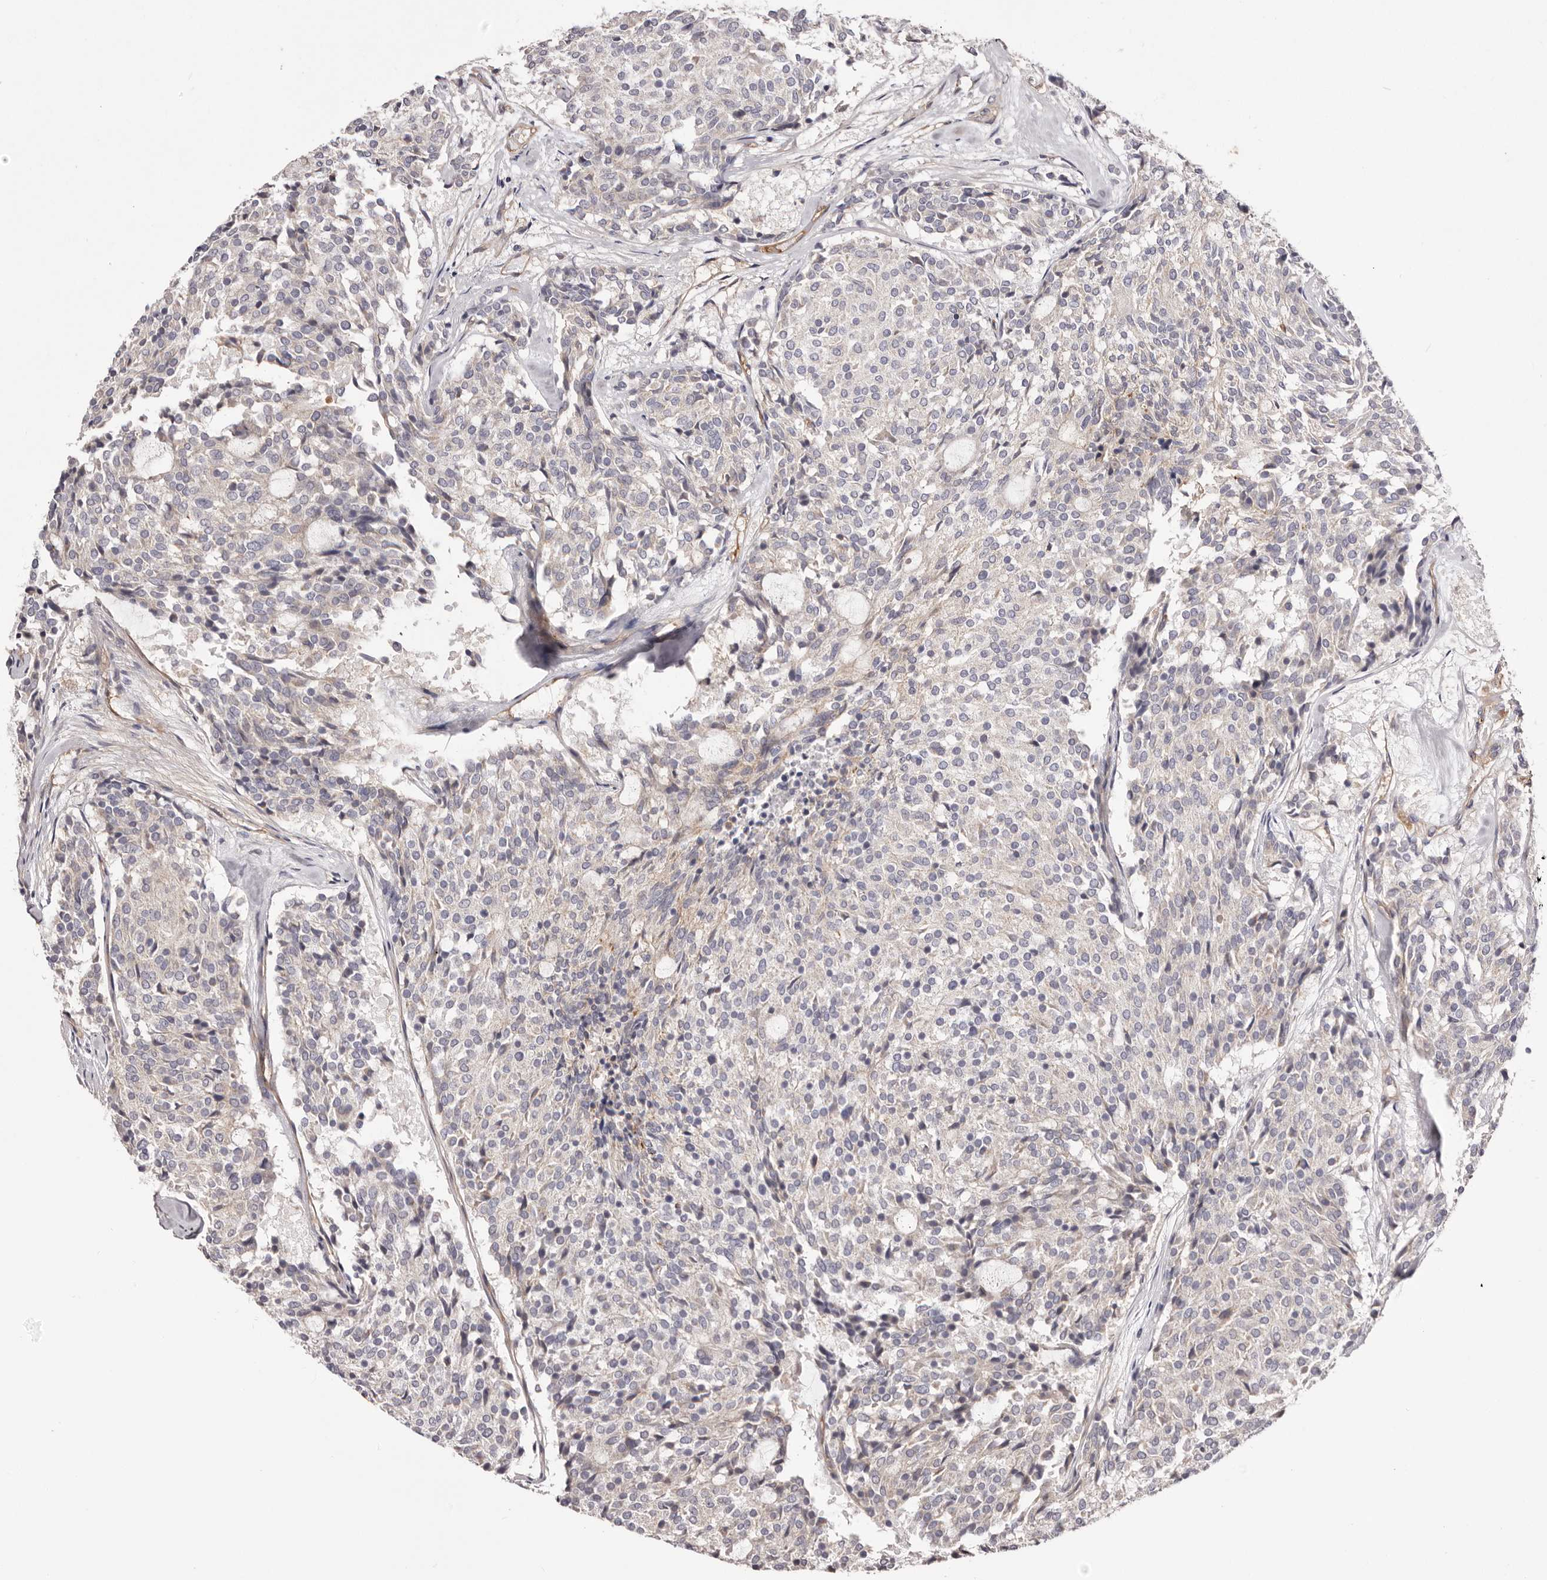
{"staining": {"intensity": "negative", "quantity": "none", "location": "none"}, "tissue": "carcinoid", "cell_type": "Tumor cells", "image_type": "cancer", "snomed": [{"axis": "morphology", "description": "Carcinoid, malignant, NOS"}, {"axis": "topography", "description": "Pancreas"}], "caption": "The photomicrograph displays no significant staining in tumor cells of malignant carcinoid.", "gene": "DMRT2", "patient": {"sex": "female", "age": 54}}